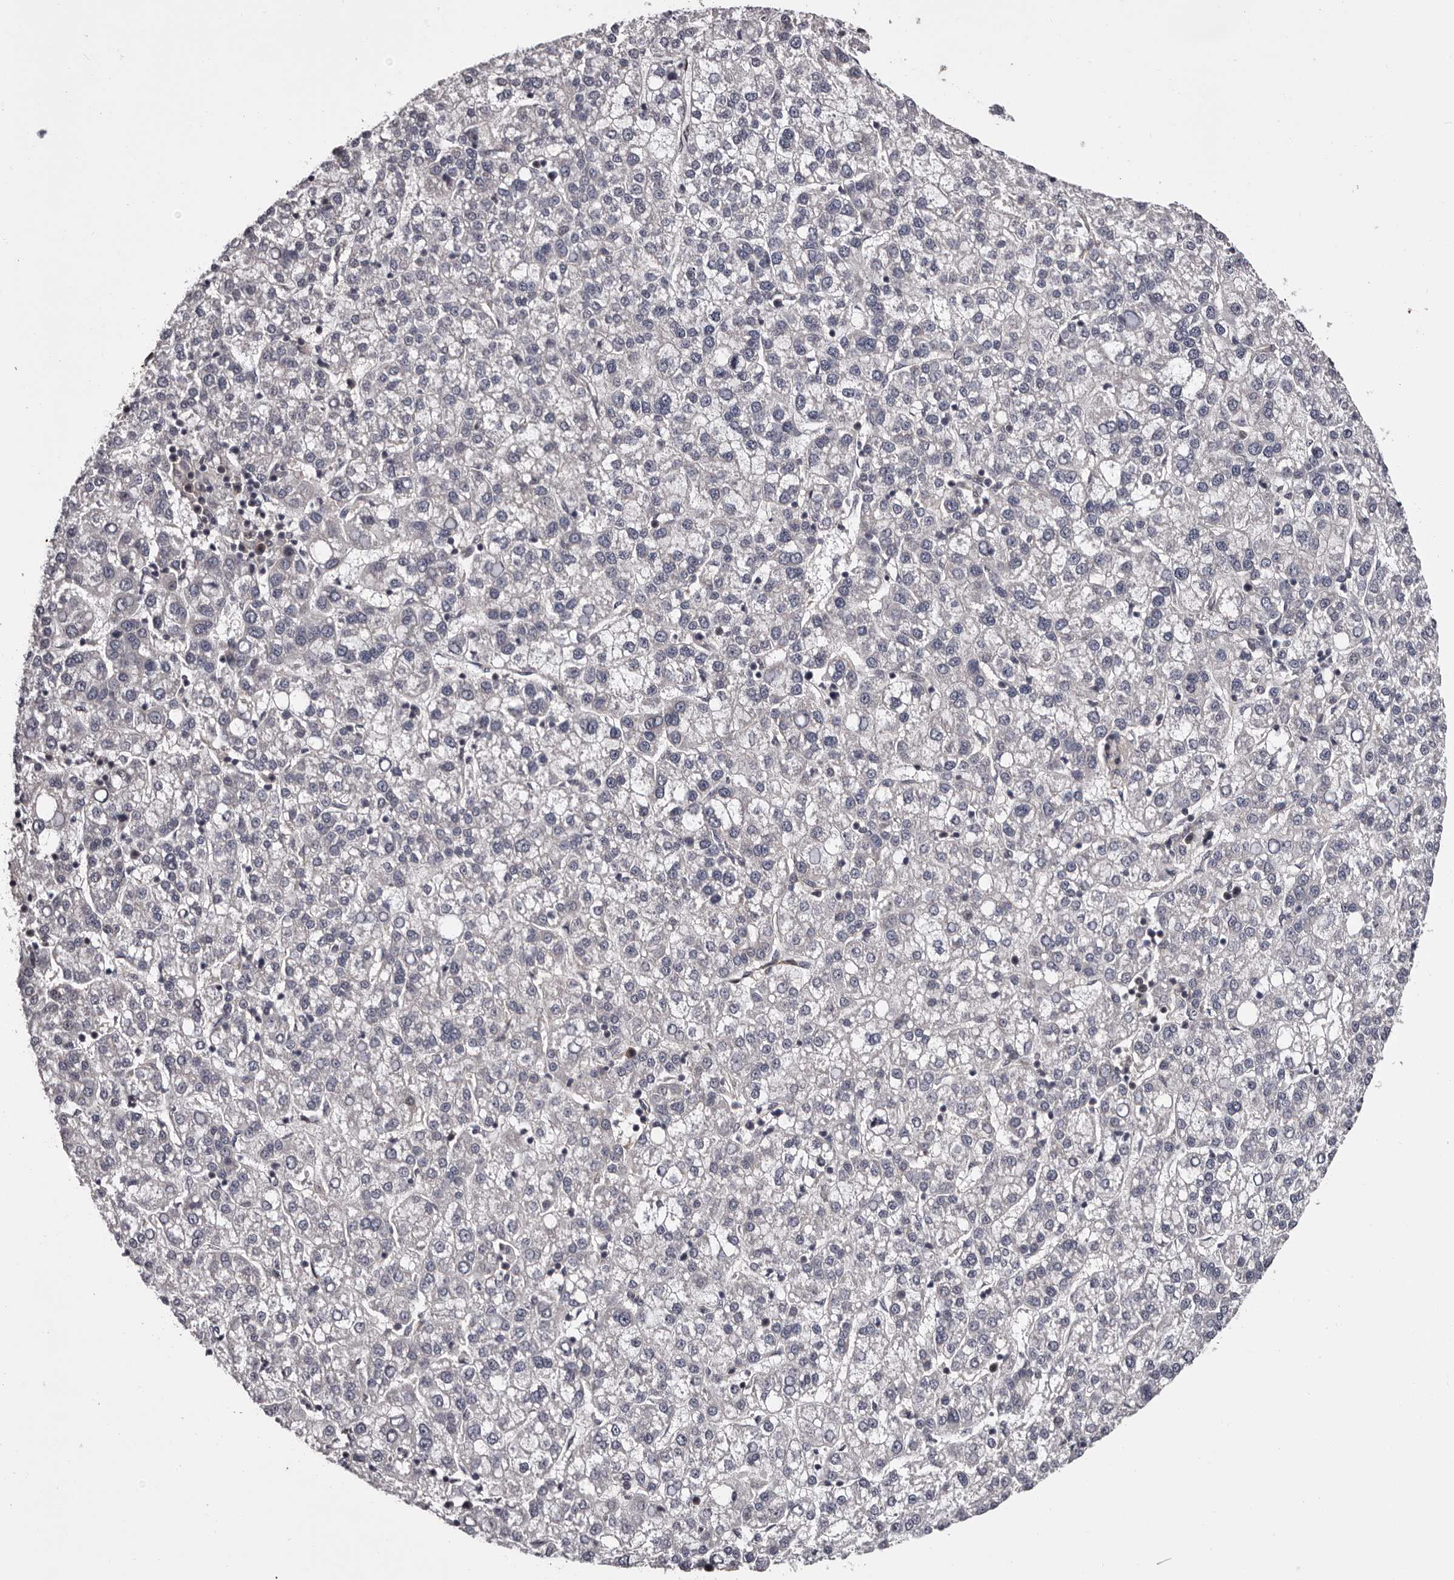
{"staining": {"intensity": "negative", "quantity": "none", "location": "none"}, "tissue": "liver cancer", "cell_type": "Tumor cells", "image_type": "cancer", "snomed": [{"axis": "morphology", "description": "Carcinoma, Hepatocellular, NOS"}, {"axis": "topography", "description": "Liver"}], "caption": "Protein analysis of liver cancer displays no significant staining in tumor cells. The staining is performed using DAB (3,3'-diaminobenzidine) brown chromogen with nuclei counter-stained in using hematoxylin.", "gene": "MED8", "patient": {"sex": "female", "age": 58}}